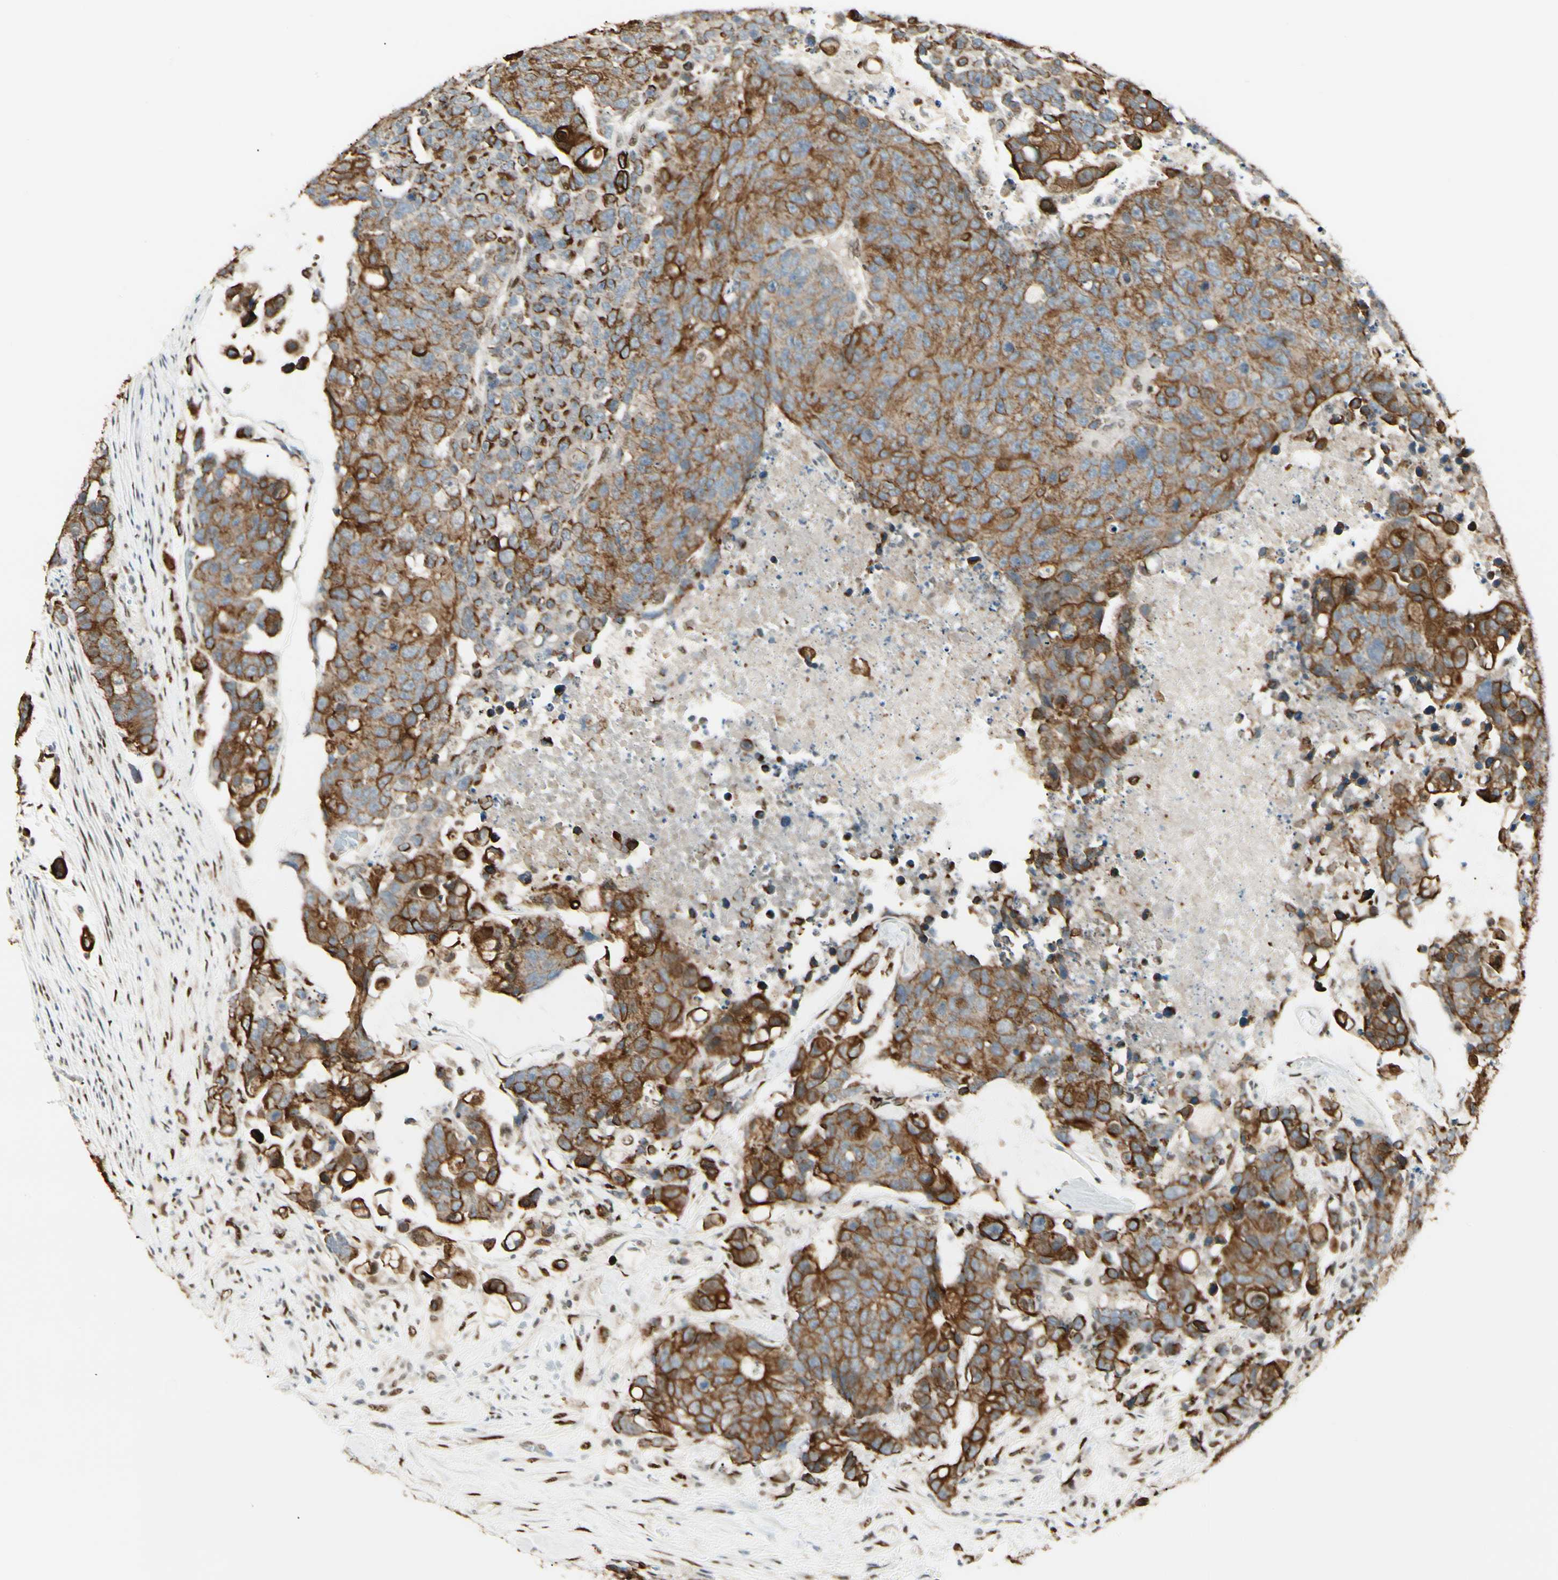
{"staining": {"intensity": "strong", "quantity": ">75%", "location": "cytoplasmic/membranous"}, "tissue": "colorectal cancer", "cell_type": "Tumor cells", "image_type": "cancer", "snomed": [{"axis": "morphology", "description": "Adenocarcinoma, NOS"}, {"axis": "topography", "description": "Colon"}], "caption": "Colorectal cancer (adenocarcinoma) tissue reveals strong cytoplasmic/membranous positivity in about >75% of tumor cells", "gene": "ATXN1", "patient": {"sex": "female", "age": 86}}